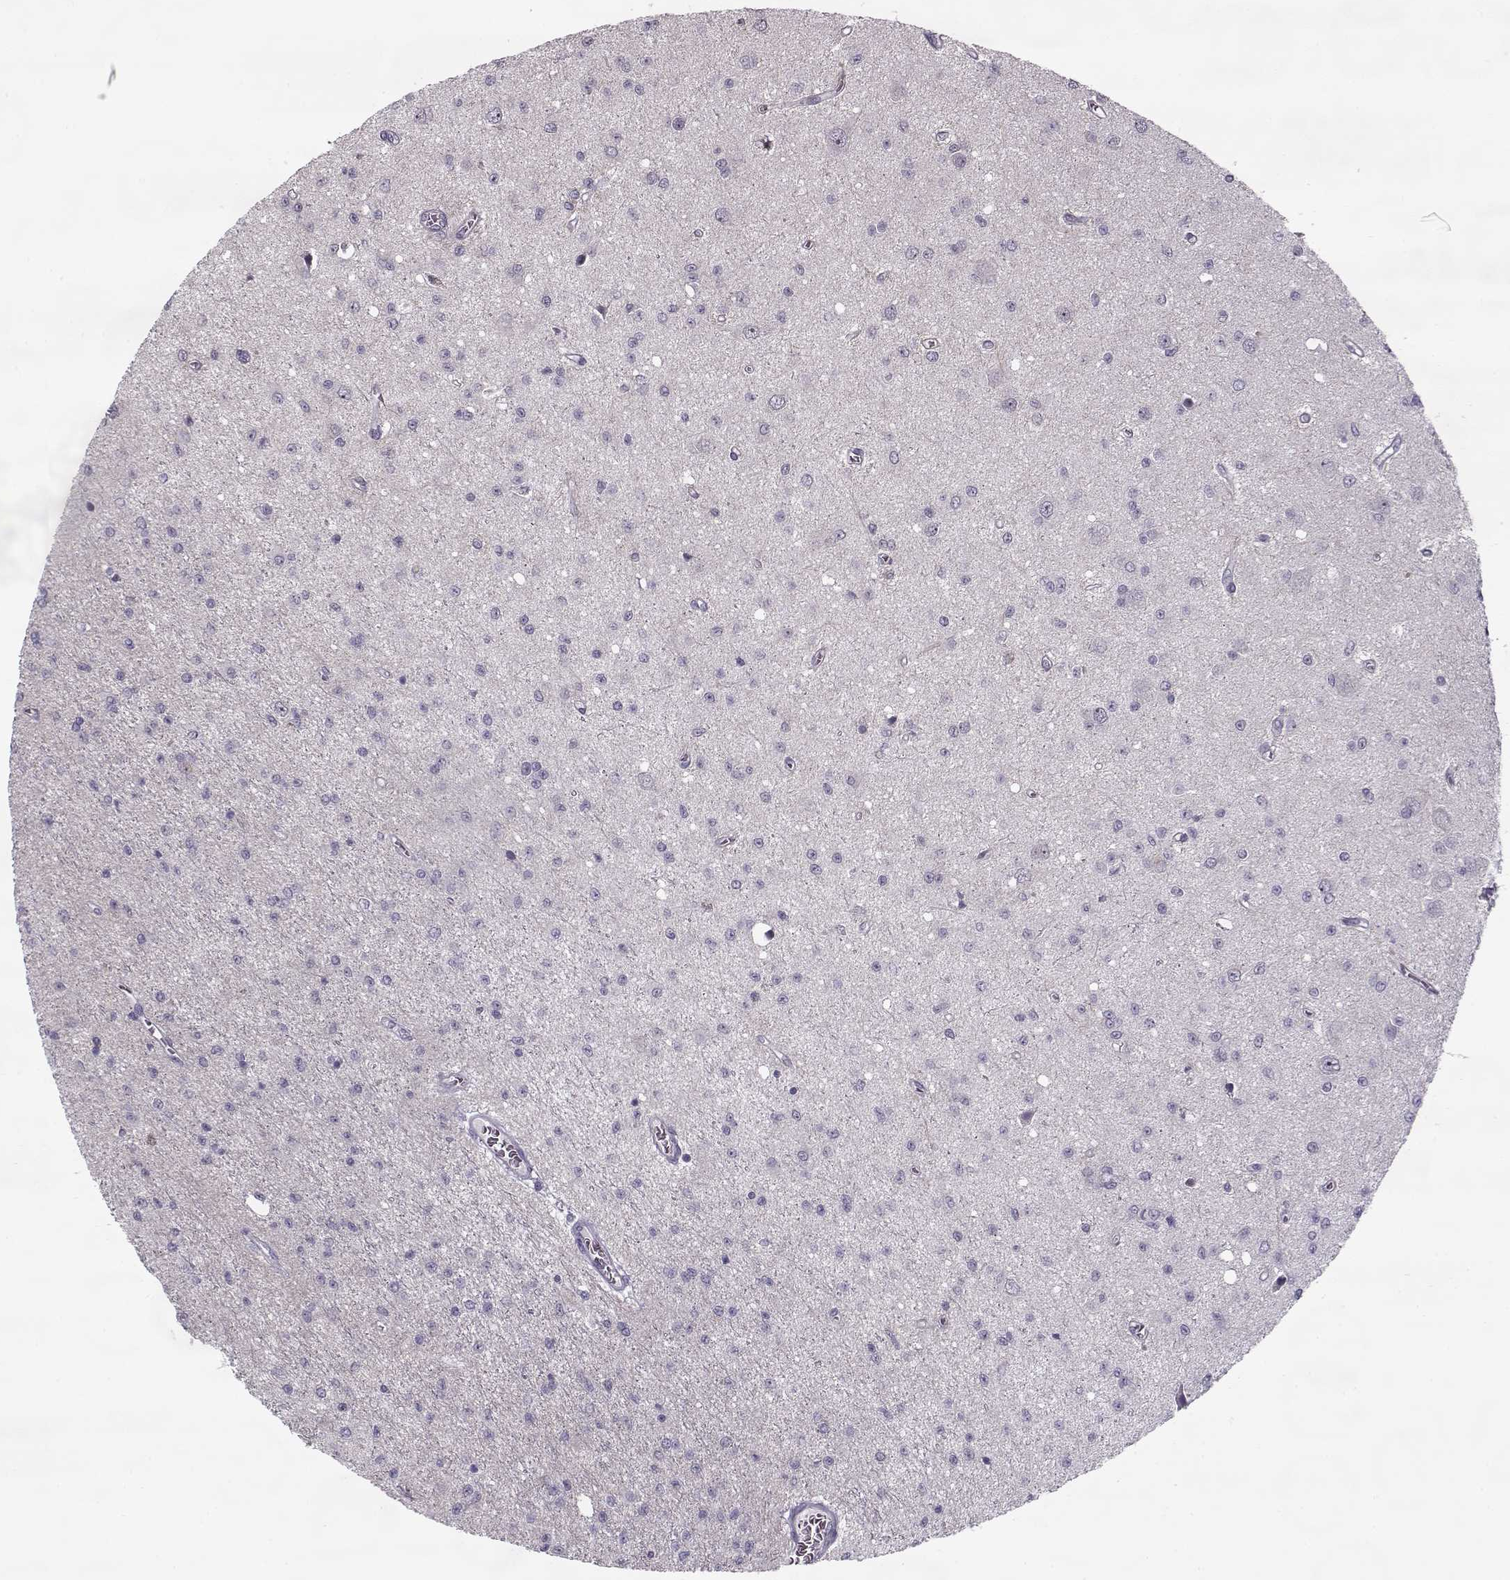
{"staining": {"intensity": "negative", "quantity": "none", "location": "none"}, "tissue": "glioma", "cell_type": "Tumor cells", "image_type": "cancer", "snomed": [{"axis": "morphology", "description": "Glioma, malignant, Low grade"}, {"axis": "topography", "description": "Brain"}], "caption": "An immunohistochemistry (IHC) image of glioma is shown. There is no staining in tumor cells of glioma. (DAB immunohistochemistry, high magnification).", "gene": "PNMT", "patient": {"sex": "female", "age": 45}}